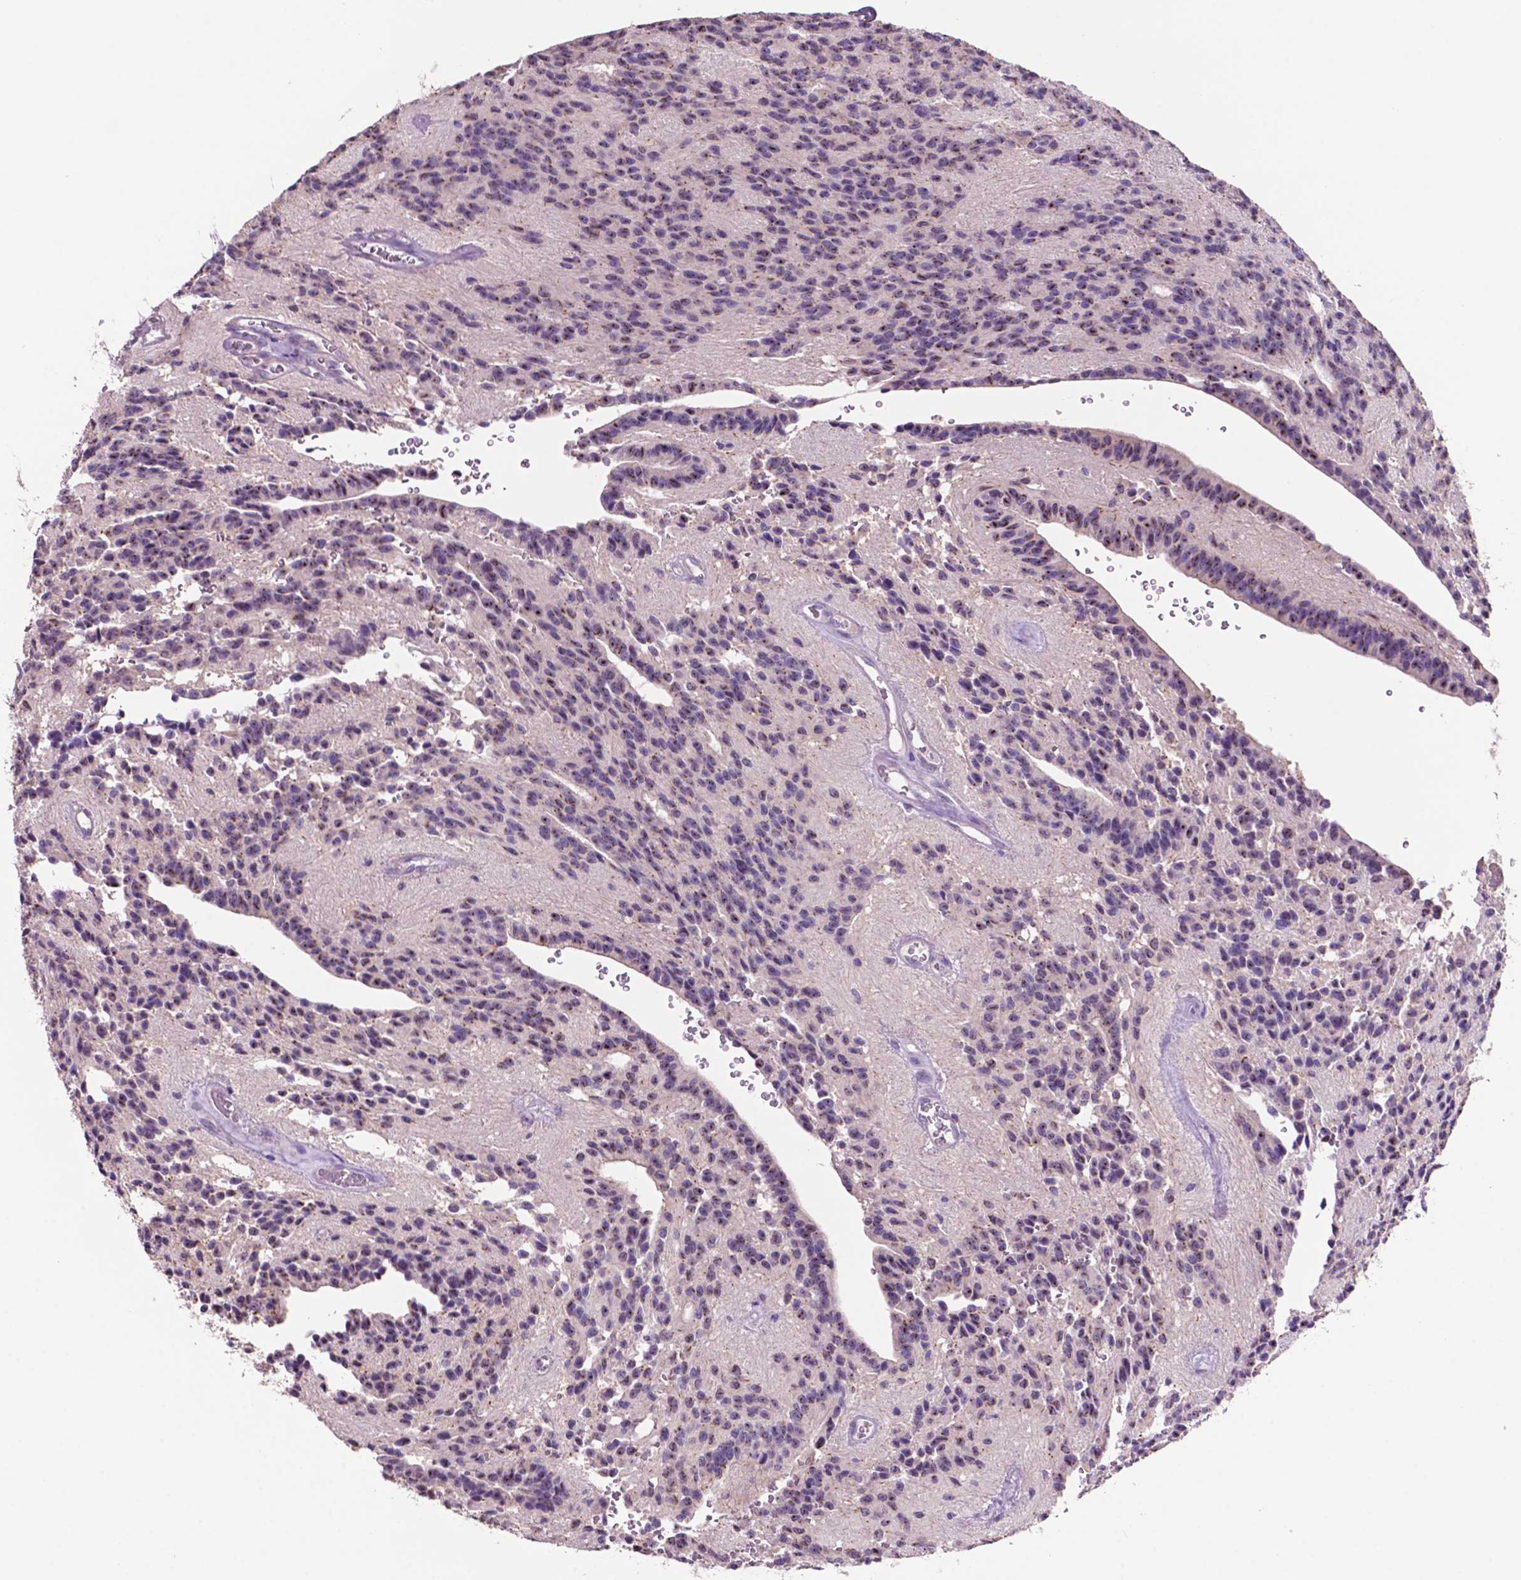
{"staining": {"intensity": "moderate", "quantity": "25%-75%", "location": "nuclear"}, "tissue": "glioma", "cell_type": "Tumor cells", "image_type": "cancer", "snomed": [{"axis": "morphology", "description": "Glioma, malignant, Low grade"}, {"axis": "topography", "description": "Brain"}], "caption": "Human malignant glioma (low-grade) stained with a brown dye exhibits moderate nuclear positive staining in about 25%-75% of tumor cells.", "gene": "PRPS2", "patient": {"sex": "male", "age": 31}}